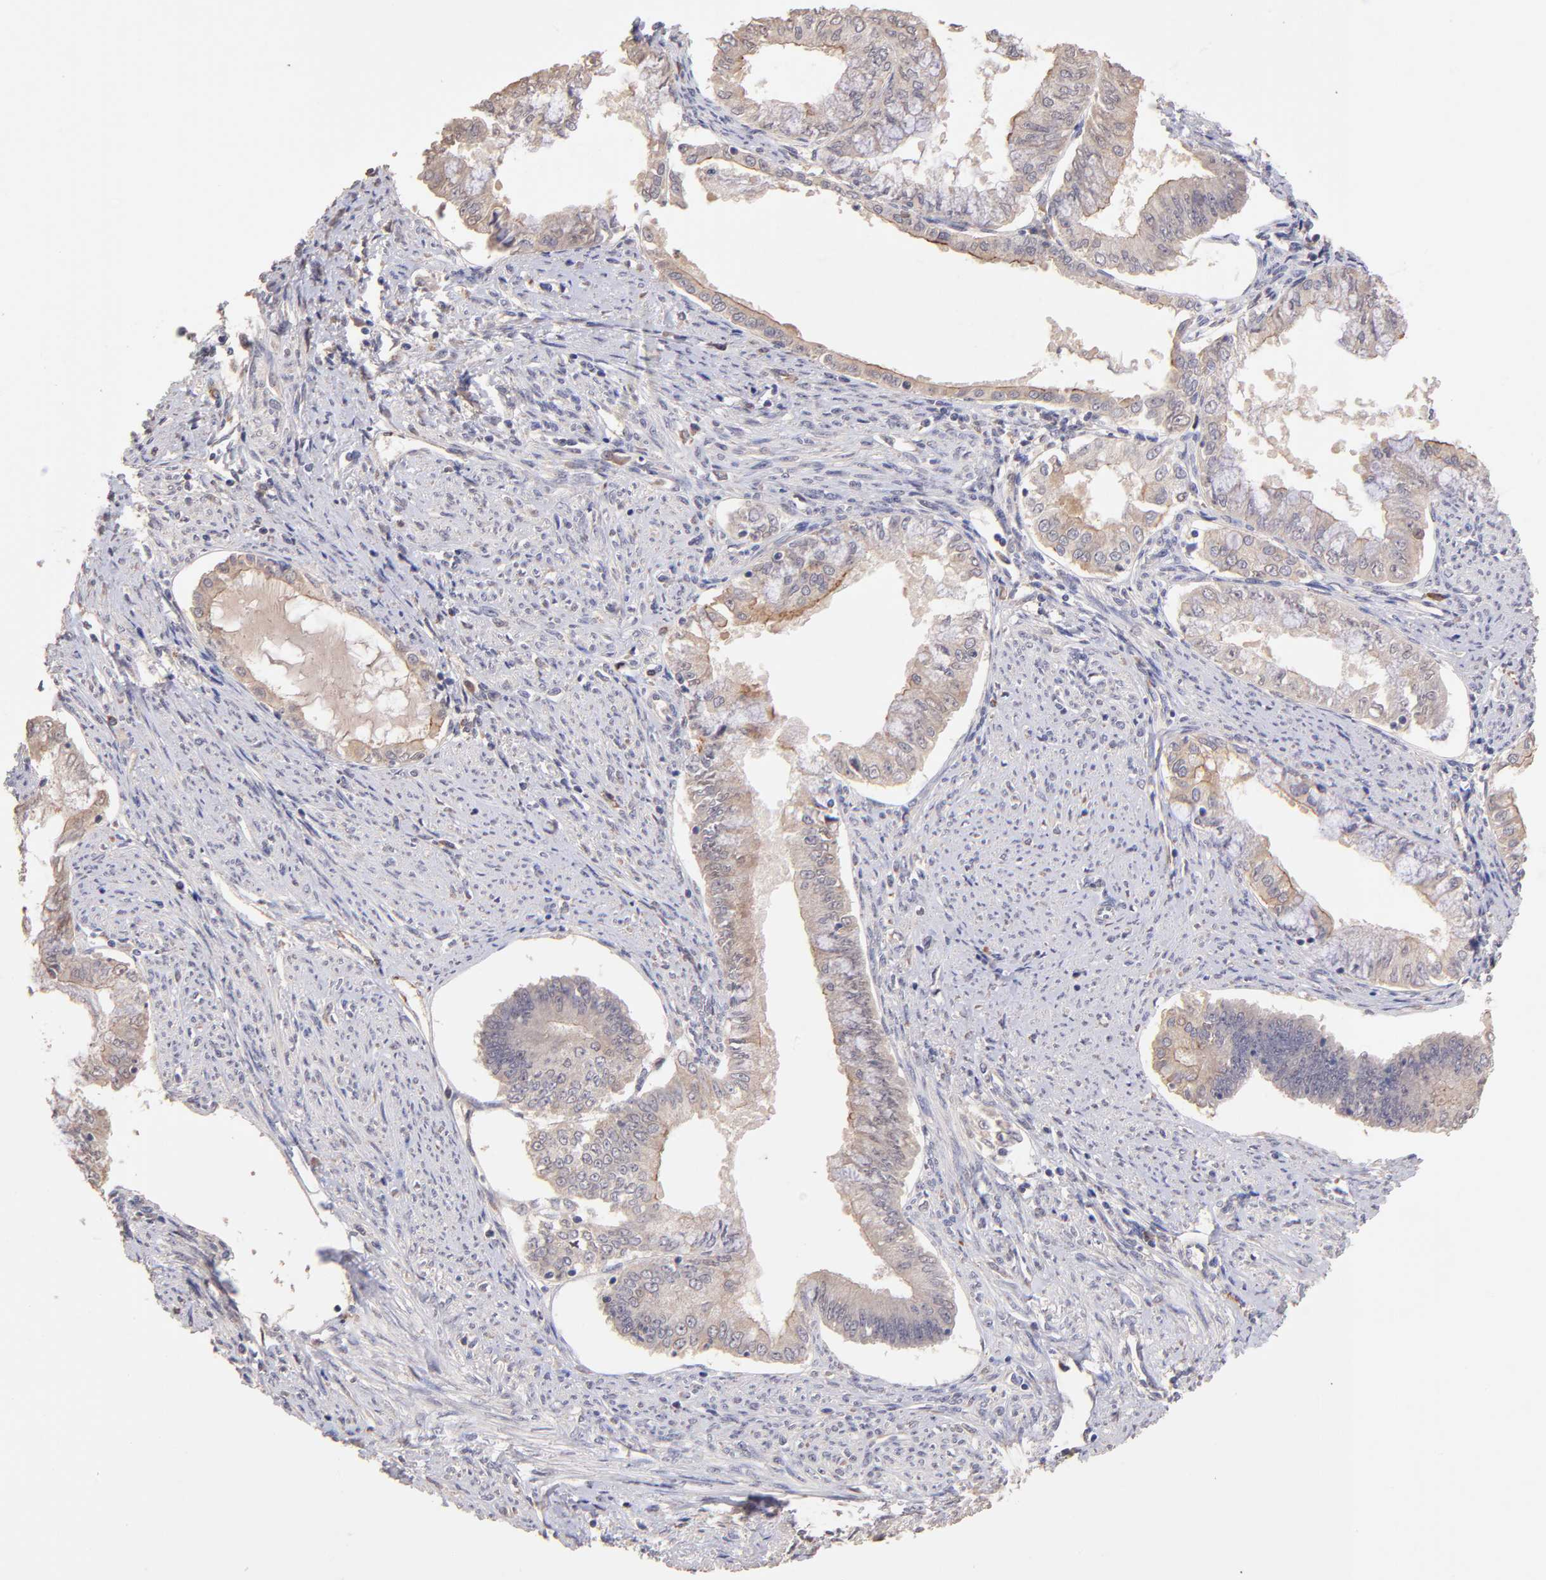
{"staining": {"intensity": "weak", "quantity": ">75%", "location": "cytoplasmic/membranous"}, "tissue": "endometrial cancer", "cell_type": "Tumor cells", "image_type": "cancer", "snomed": [{"axis": "morphology", "description": "Adenocarcinoma, NOS"}, {"axis": "topography", "description": "Endometrium"}], "caption": "Protein expression by IHC exhibits weak cytoplasmic/membranous positivity in about >75% of tumor cells in endometrial cancer.", "gene": "RNASEL", "patient": {"sex": "female", "age": 76}}